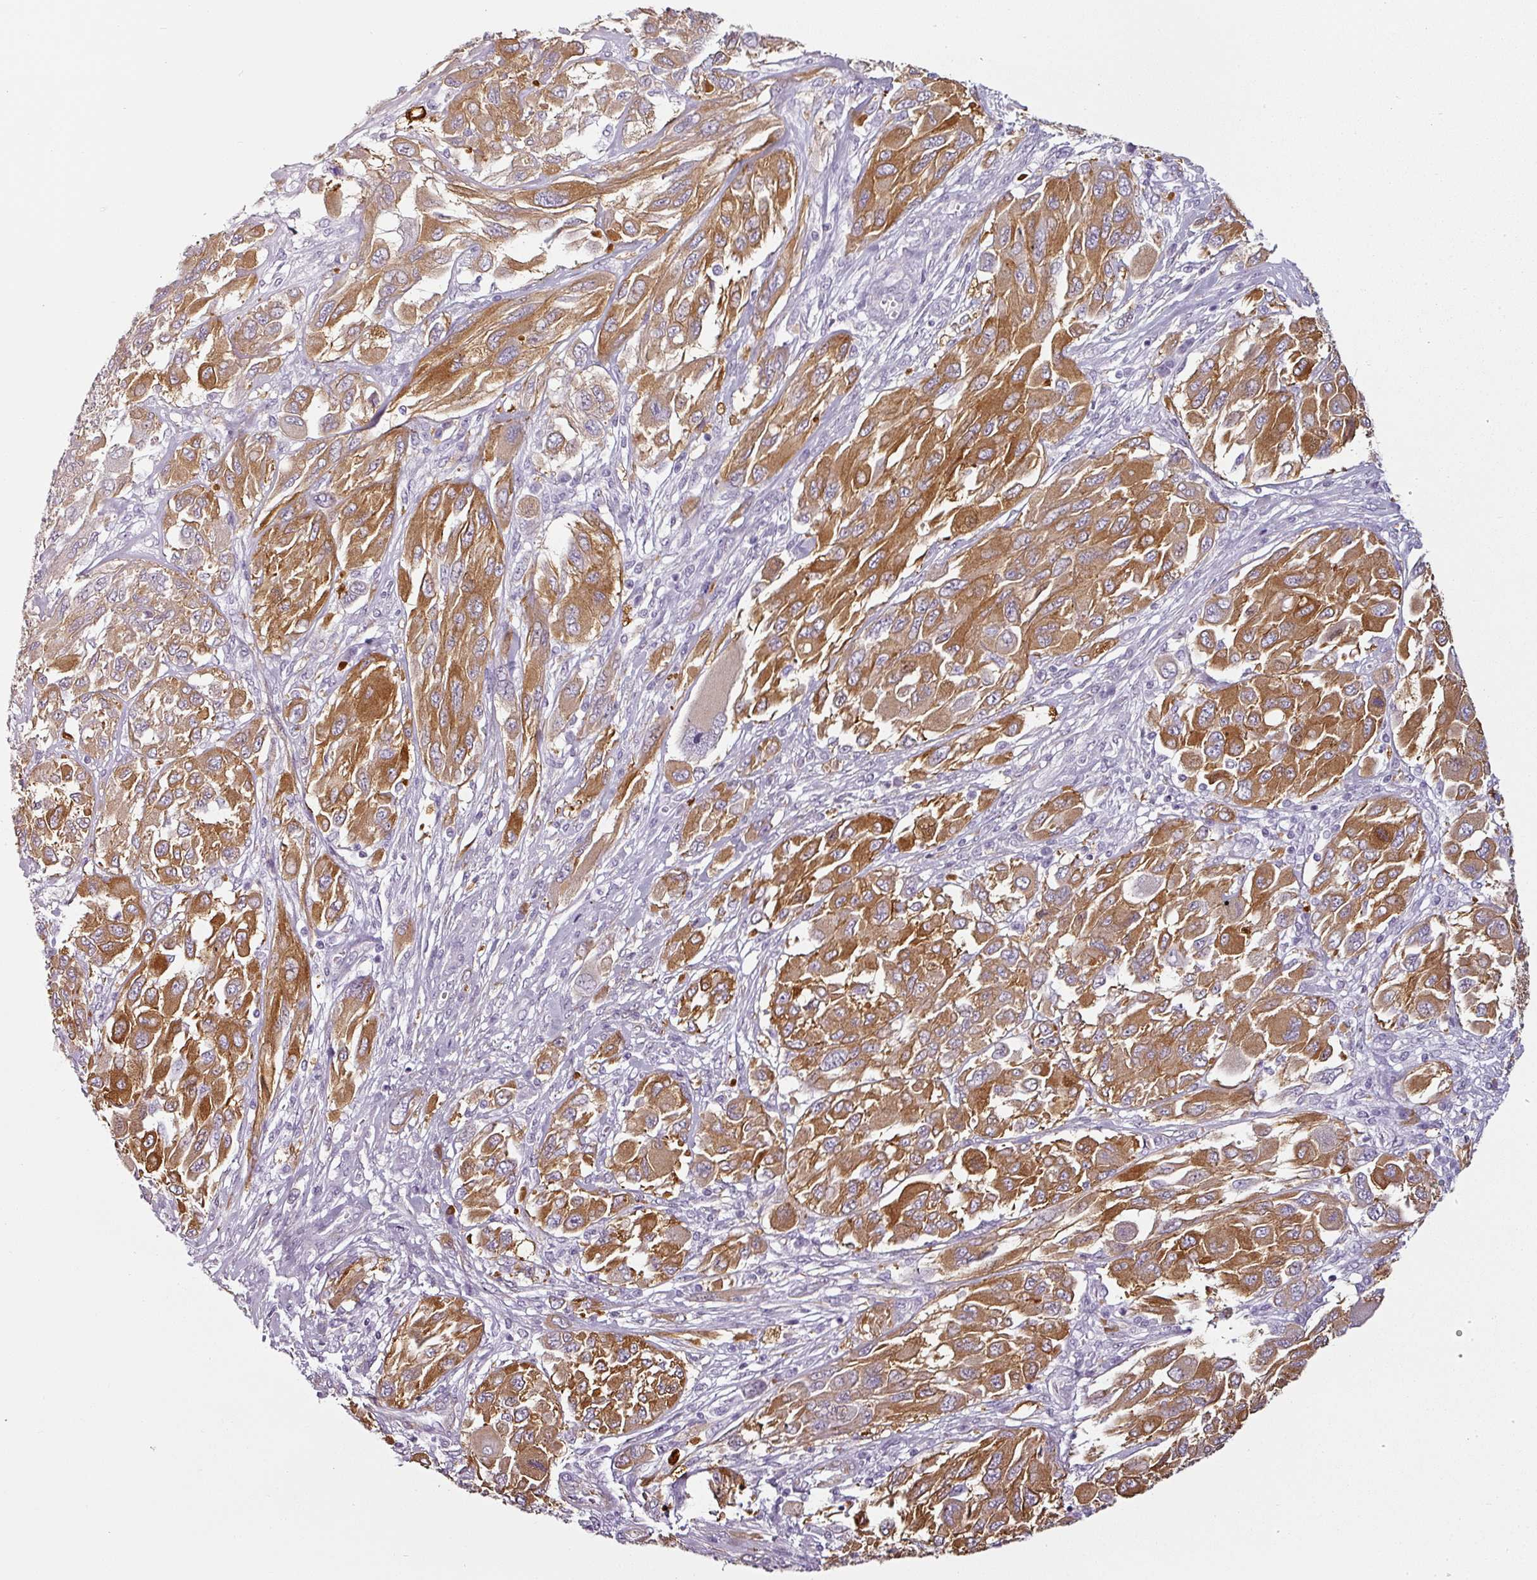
{"staining": {"intensity": "moderate", "quantity": ">75%", "location": "cytoplasmic/membranous"}, "tissue": "melanoma", "cell_type": "Tumor cells", "image_type": "cancer", "snomed": [{"axis": "morphology", "description": "Malignant melanoma, NOS"}, {"axis": "topography", "description": "Skin"}], "caption": "Melanoma tissue demonstrates moderate cytoplasmic/membranous expression in about >75% of tumor cells, visualized by immunohistochemistry. (Brightfield microscopy of DAB IHC at high magnification).", "gene": "CAP2", "patient": {"sex": "female", "age": 91}}